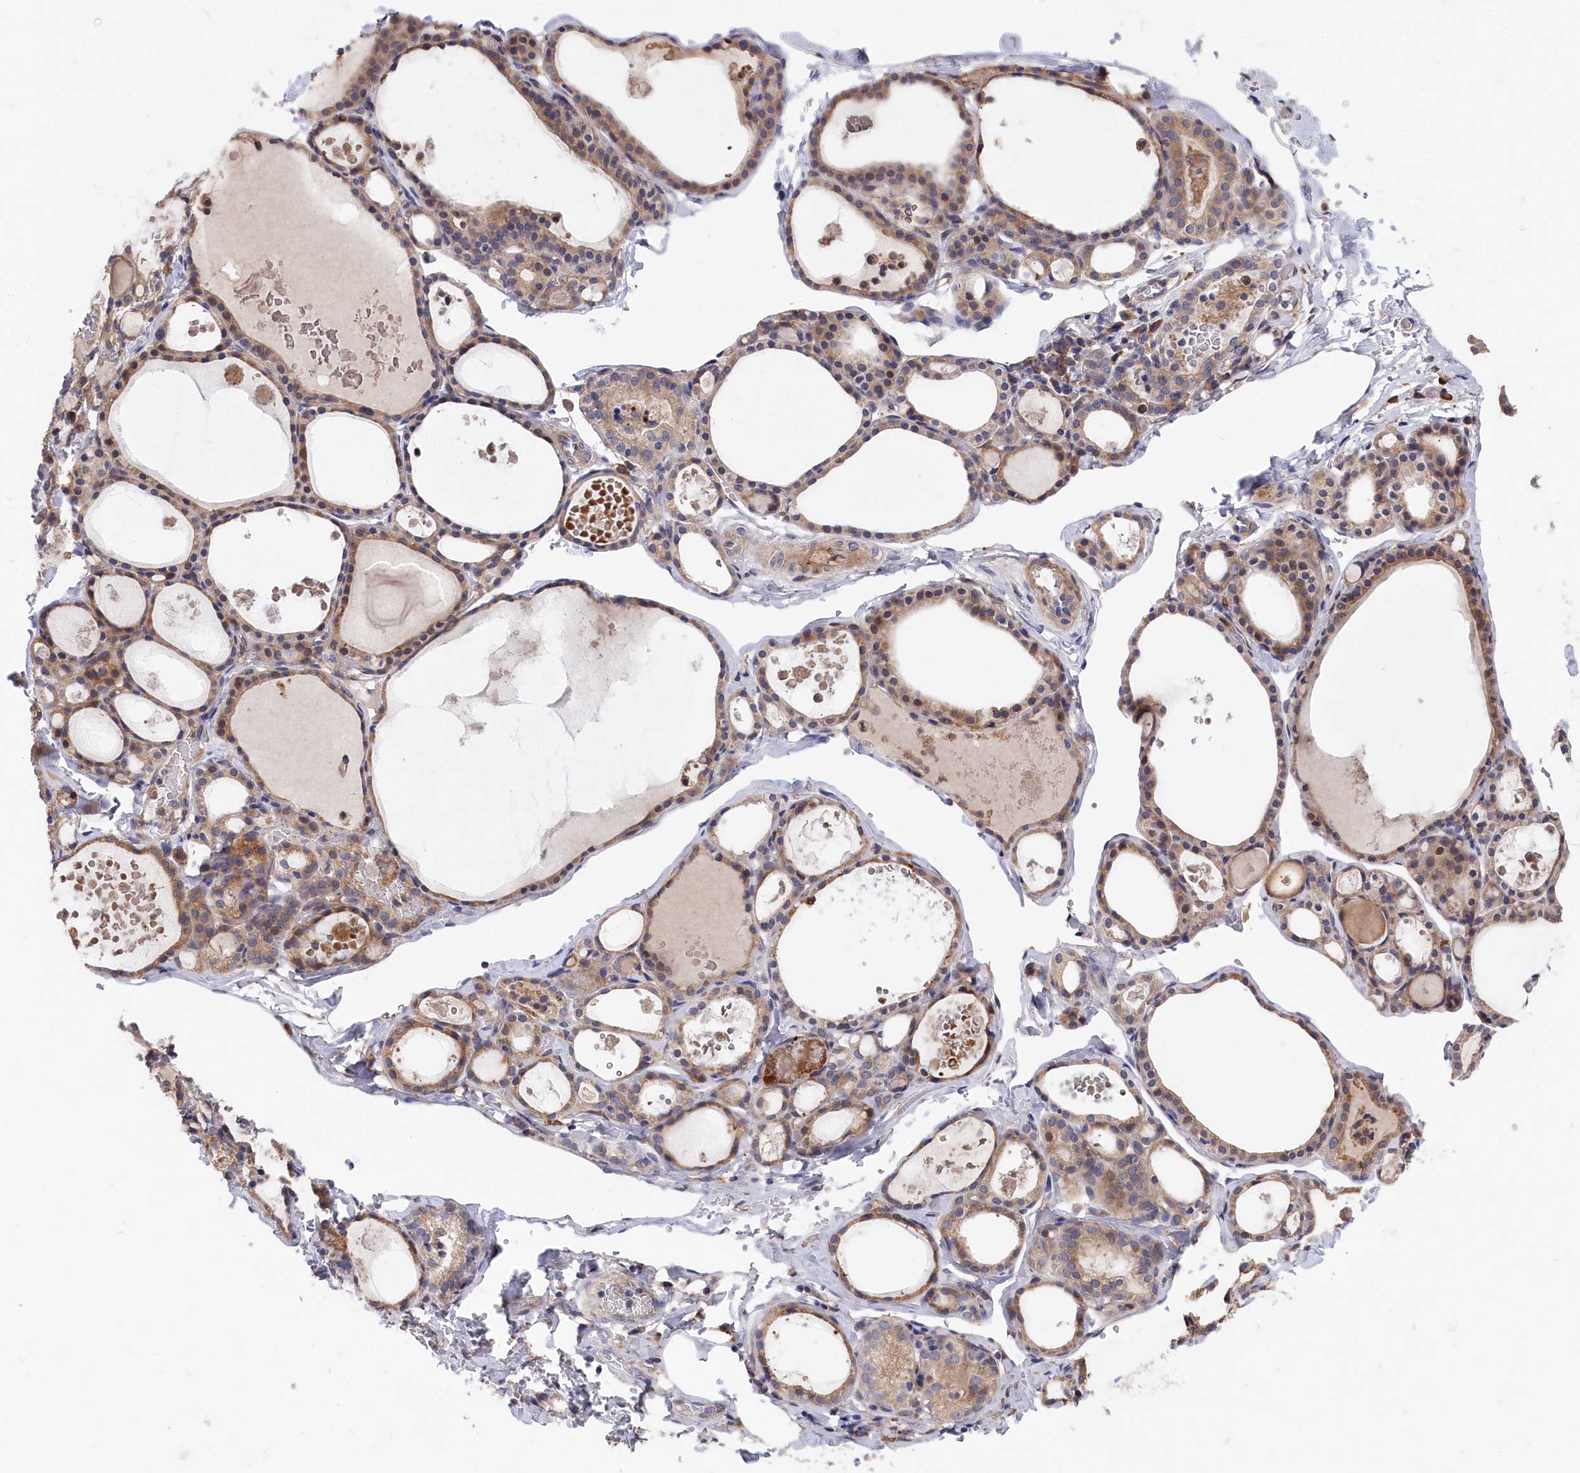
{"staining": {"intensity": "moderate", "quantity": "25%-75%", "location": "cytoplasmic/membranous"}, "tissue": "thyroid gland", "cell_type": "Glandular cells", "image_type": "normal", "snomed": [{"axis": "morphology", "description": "Normal tissue, NOS"}, {"axis": "topography", "description": "Thyroid gland"}], "caption": "Immunohistochemical staining of unremarkable thyroid gland reveals 25%-75% levels of moderate cytoplasmic/membranous protein expression in about 25%-75% of glandular cells.", "gene": "CYB5D2", "patient": {"sex": "male", "age": 56}}